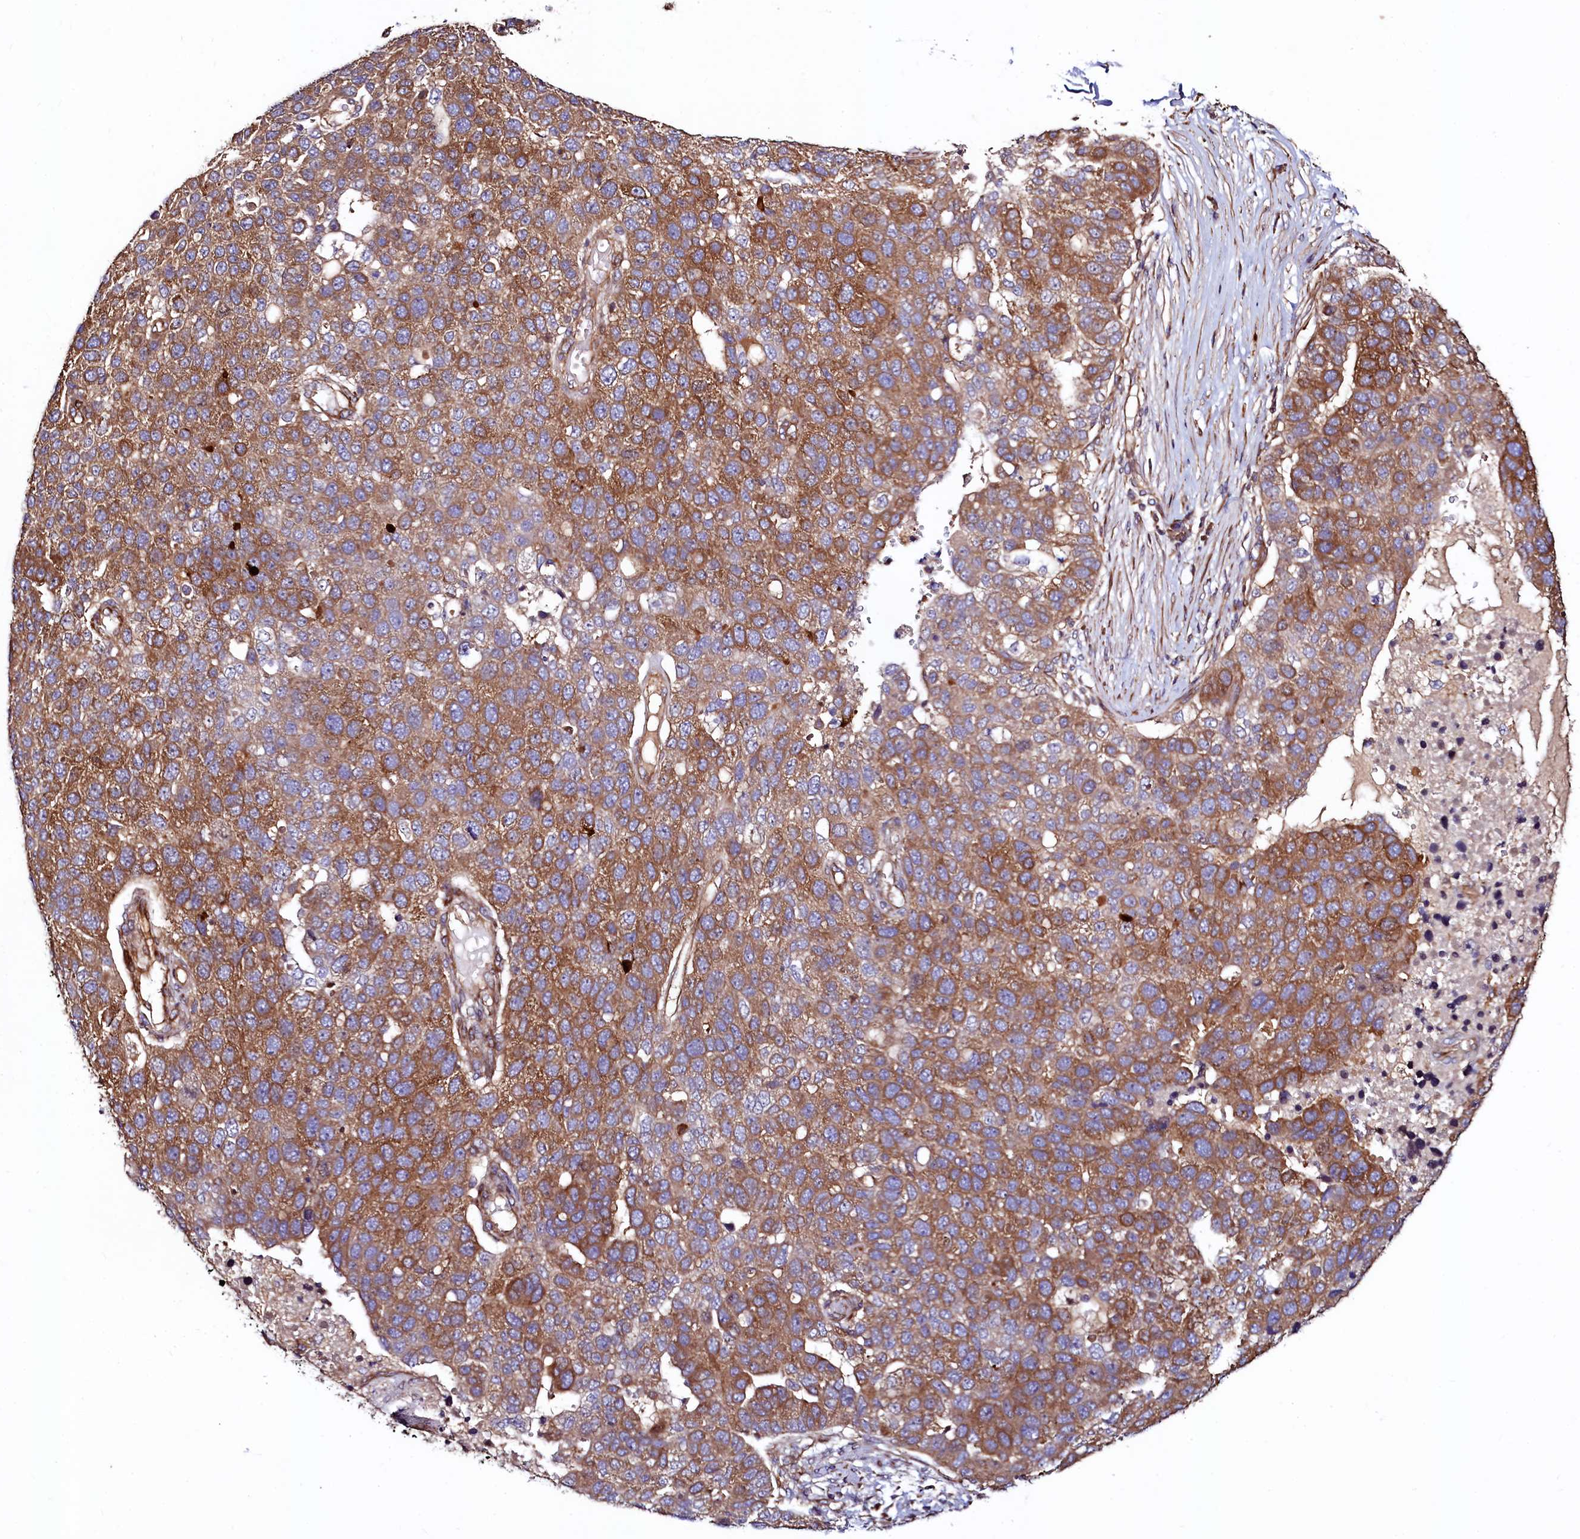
{"staining": {"intensity": "moderate", "quantity": ">75%", "location": "cytoplasmic/membranous"}, "tissue": "pancreatic cancer", "cell_type": "Tumor cells", "image_type": "cancer", "snomed": [{"axis": "morphology", "description": "Adenocarcinoma, NOS"}, {"axis": "topography", "description": "Pancreas"}], "caption": "Protein expression by immunohistochemistry (IHC) demonstrates moderate cytoplasmic/membranous expression in about >75% of tumor cells in pancreatic cancer (adenocarcinoma). The staining was performed using DAB to visualize the protein expression in brown, while the nuclei were stained in blue with hematoxylin (Magnification: 20x).", "gene": "KLHDC4", "patient": {"sex": "female", "age": 61}}